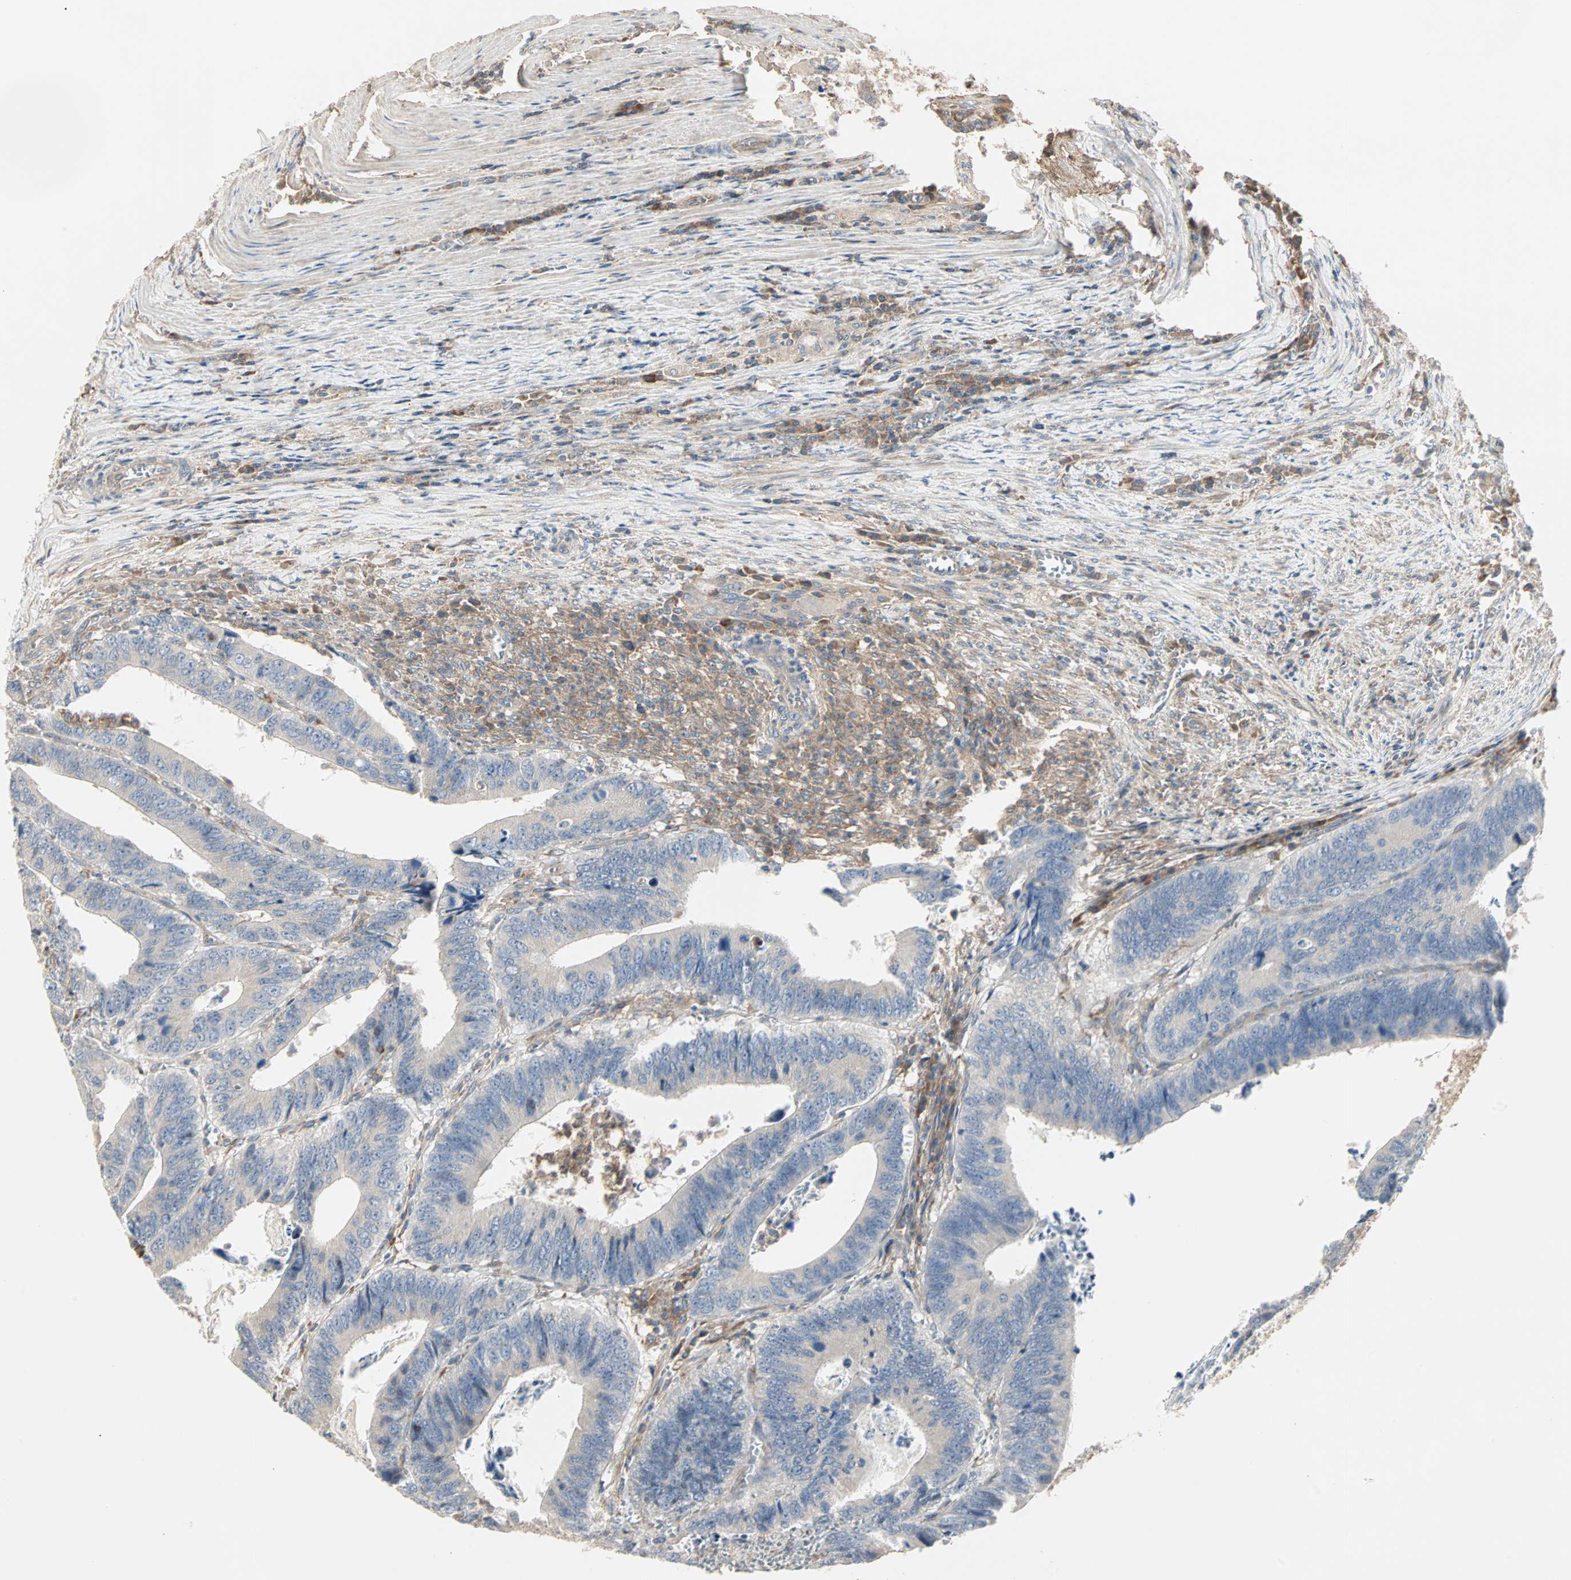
{"staining": {"intensity": "weak", "quantity": "25%-75%", "location": "cytoplasmic/membranous"}, "tissue": "colorectal cancer", "cell_type": "Tumor cells", "image_type": "cancer", "snomed": [{"axis": "morphology", "description": "Adenocarcinoma, NOS"}, {"axis": "topography", "description": "Colon"}], "caption": "Weak cytoplasmic/membranous expression for a protein is present in approximately 25%-75% of tumor cells of colorectal cancer (adenocarcinoma) using immunohistochemistry (IHC).", "gene": "GNAI2", "patient": {"sex": "male", "age": 72}}